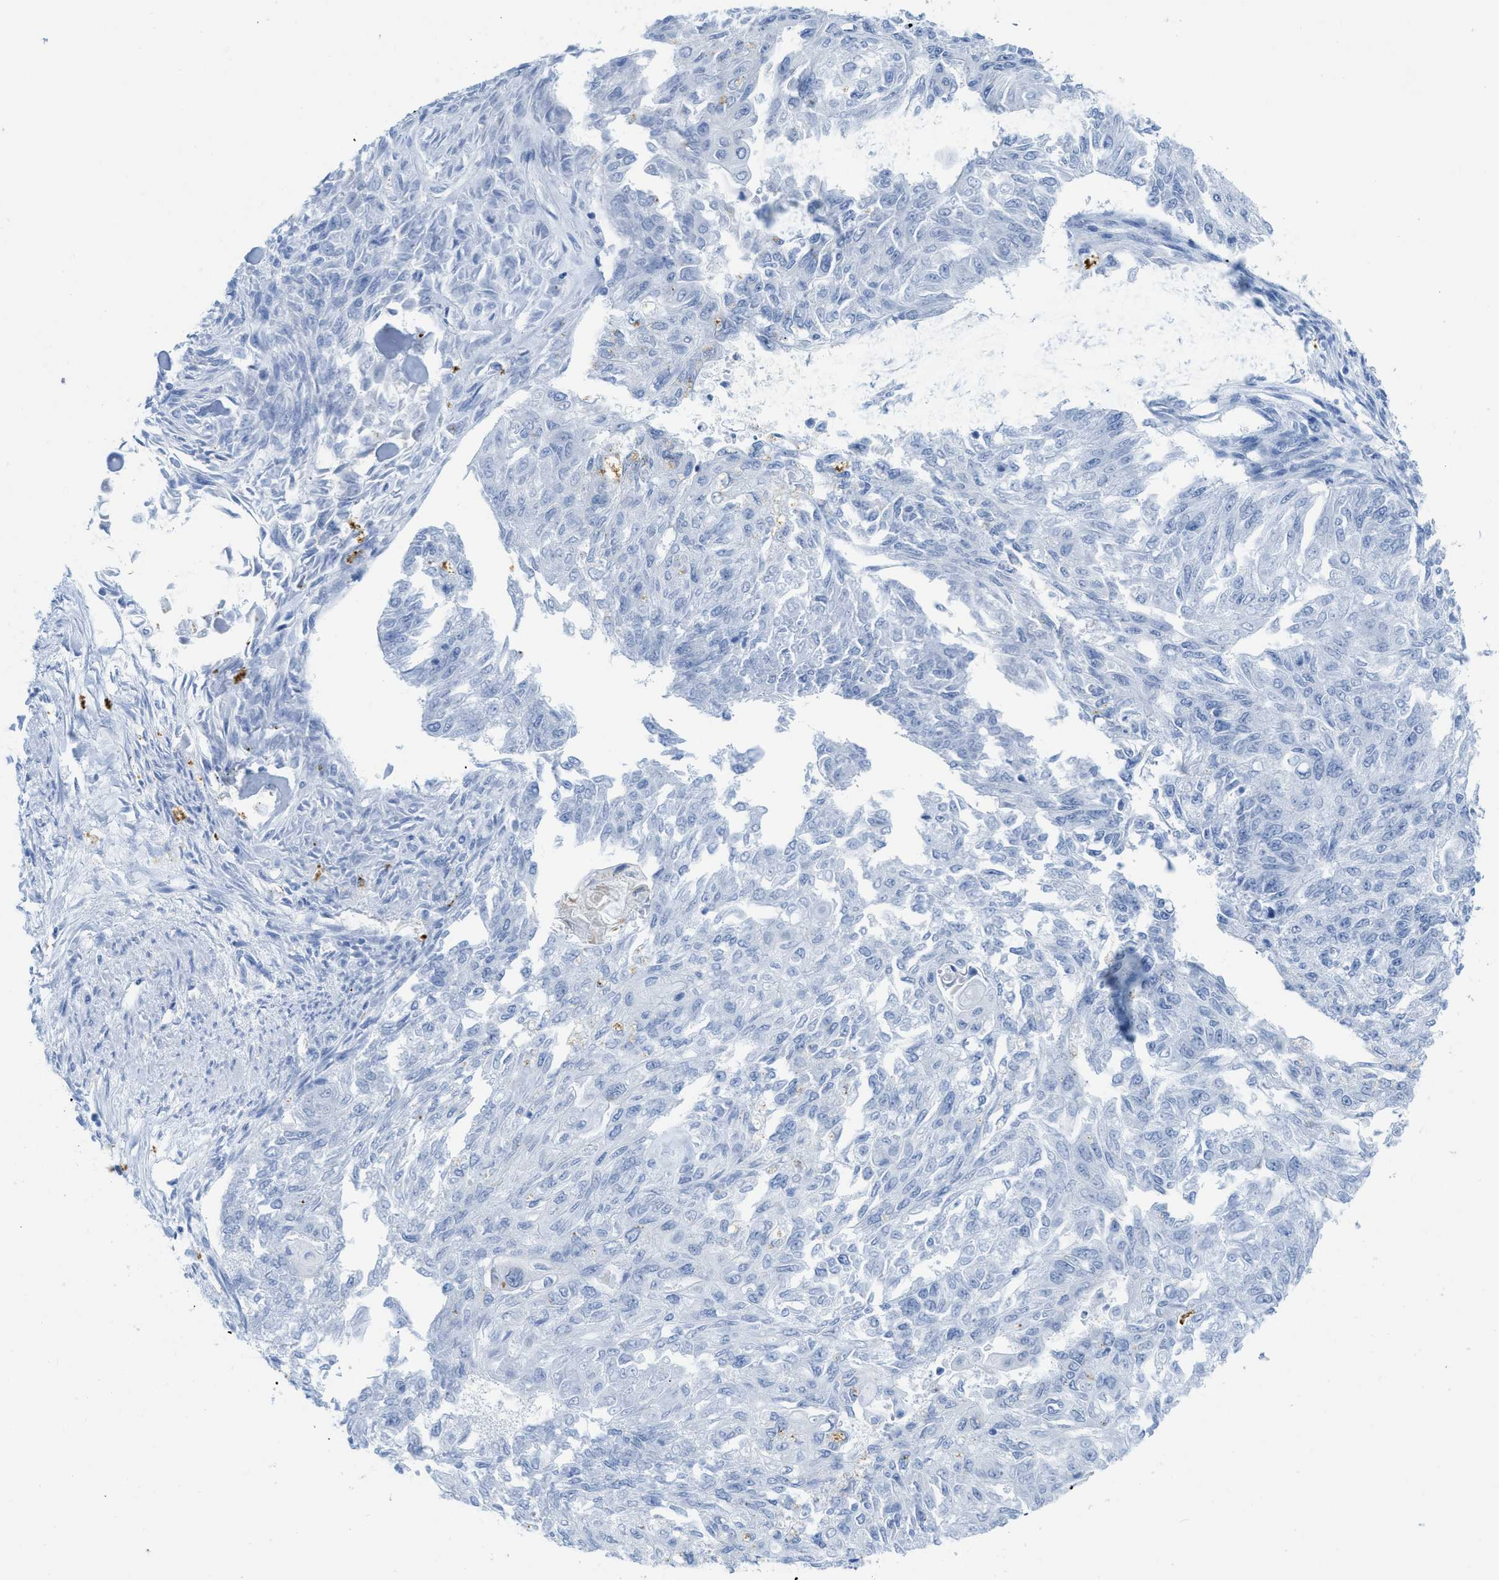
{"staining": {"intensity": "negative", "quantity": "none", "location": "none"}, "tissue": "endometrial cancer", "cell_type": "Tumor cells", "image_type": "cancer", "snomed": [{"axis": "morphology", "description": "Adenocarcinoma, NOS"}, {"axis": "topography", "description": "Endometrium"}], "caption": "High magnification brightfield microscopy of endometrial cancer (adenocarcinoma) stained with DAB (brown) and counterstained with hematoxylin (blue): tumor cells show no significant expression. (DAB (3,3'-diaminobenzidine) IHC with hematoxylin counter stain).", "gene": "WDR4", "patient": {"sex": "female", "age": 32}}